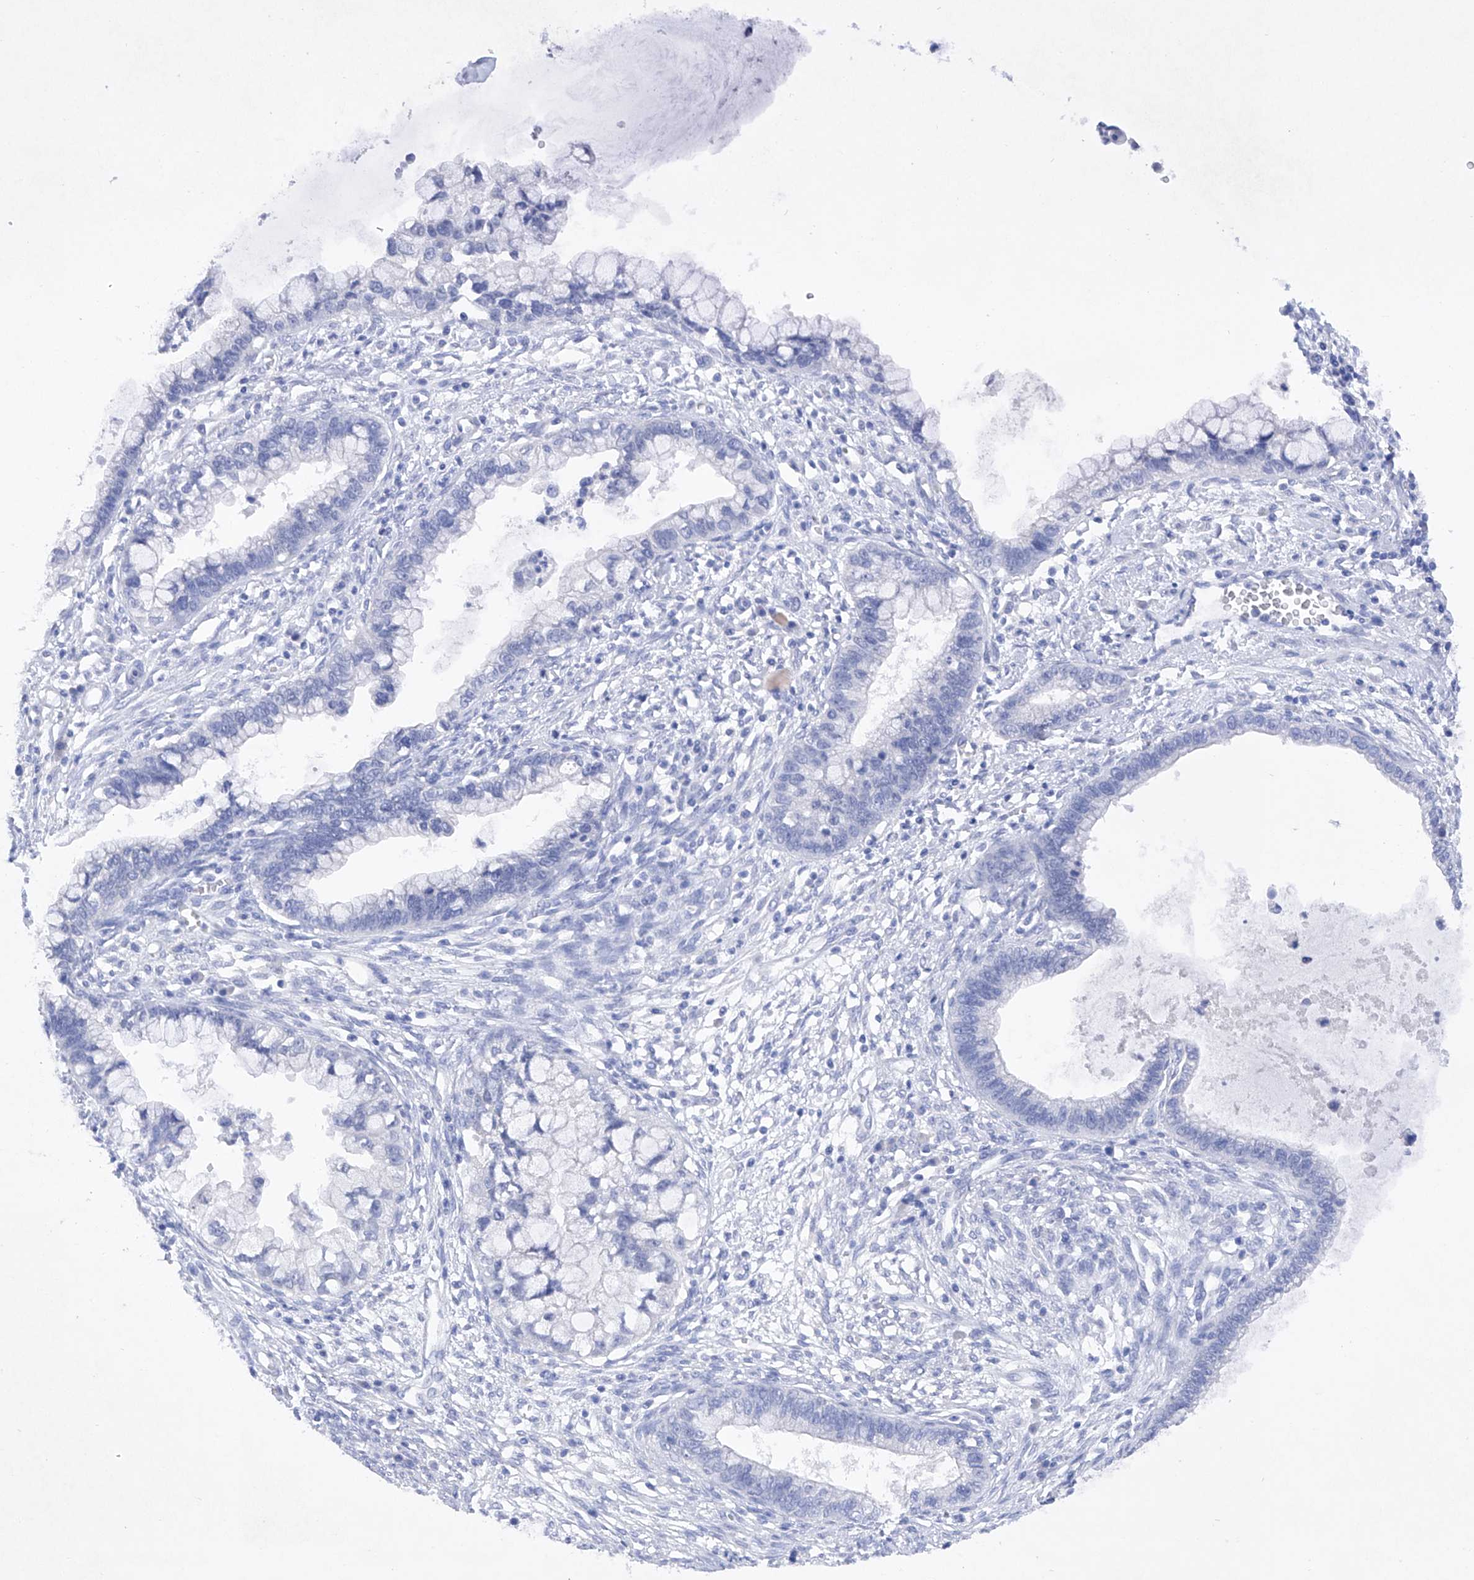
{"staining": {"intensity": "negative", "quantity": "none", "location": "none"}, "tissue": "cervical cancer", "cell_type": "Tumor cells", "image_type": "cancer", "snomed": [{"axis": "morphology", "description": "Adenocarcinoma, NOS"}, {"axis": "topography", "description": "Cervix"}], "caption": "Immunohistochemistry (IHC) of adenocarcinoma (cervical) shows no expression in tumor cells.", "gene": "BARX2", "patient": {"sex": "female", "age": 44}}